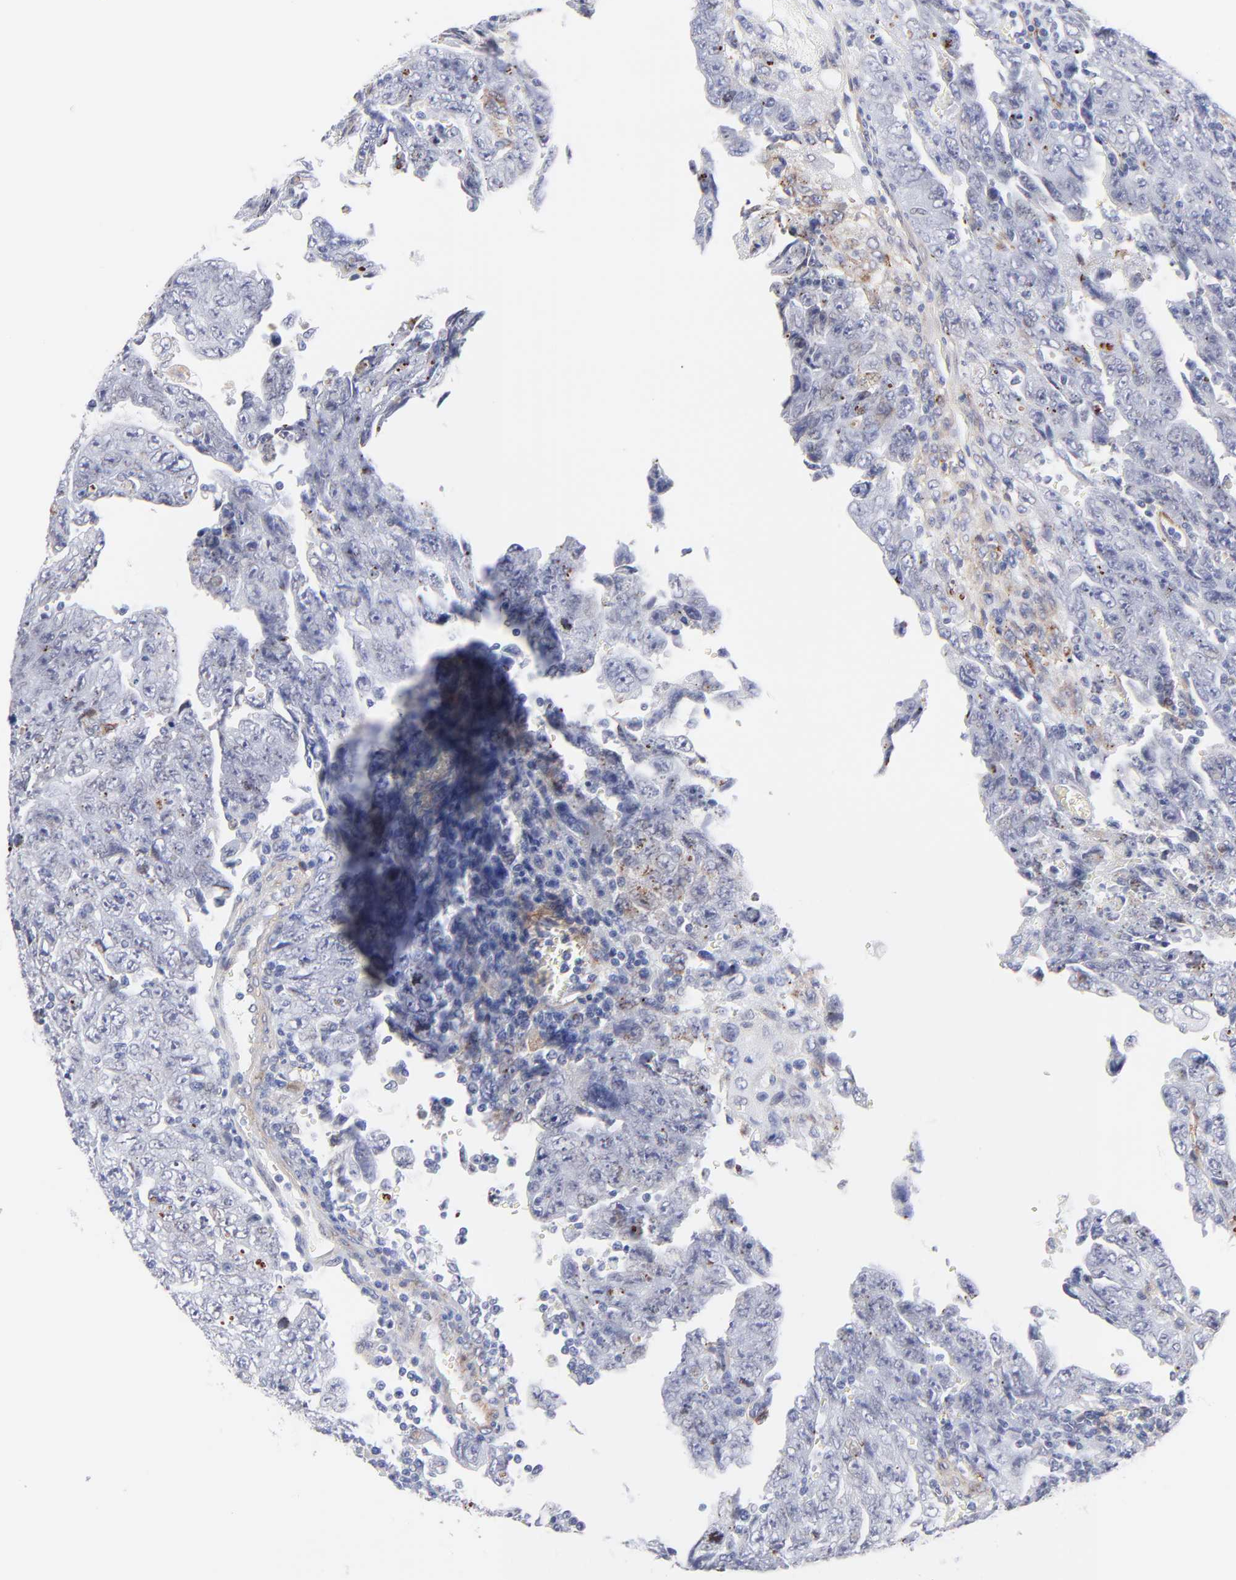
{"staining": {"intensity": "negative", "quantity": "none", "location": "none"}, "tissue": "testis cancer", "cell_type": "Tumor cells", "image_type": "cancer", "snomed": [{"axis": "morphology", "description": "Carcinoma, Embryonal, NOS"}, {"axis": "topography", "description": "Testis"}], "caption": "Immunohistochemistry (IHC) photomicrograph of neoplastic tissue: testis cancer (embryonal carcinoma) stained with DAB (3,3'-diaminobenzidine) demonstrates no significant protein staining in tumor cells.", "gene": "PDGFRB", "patient": {"sex": "male", "age": 28}}